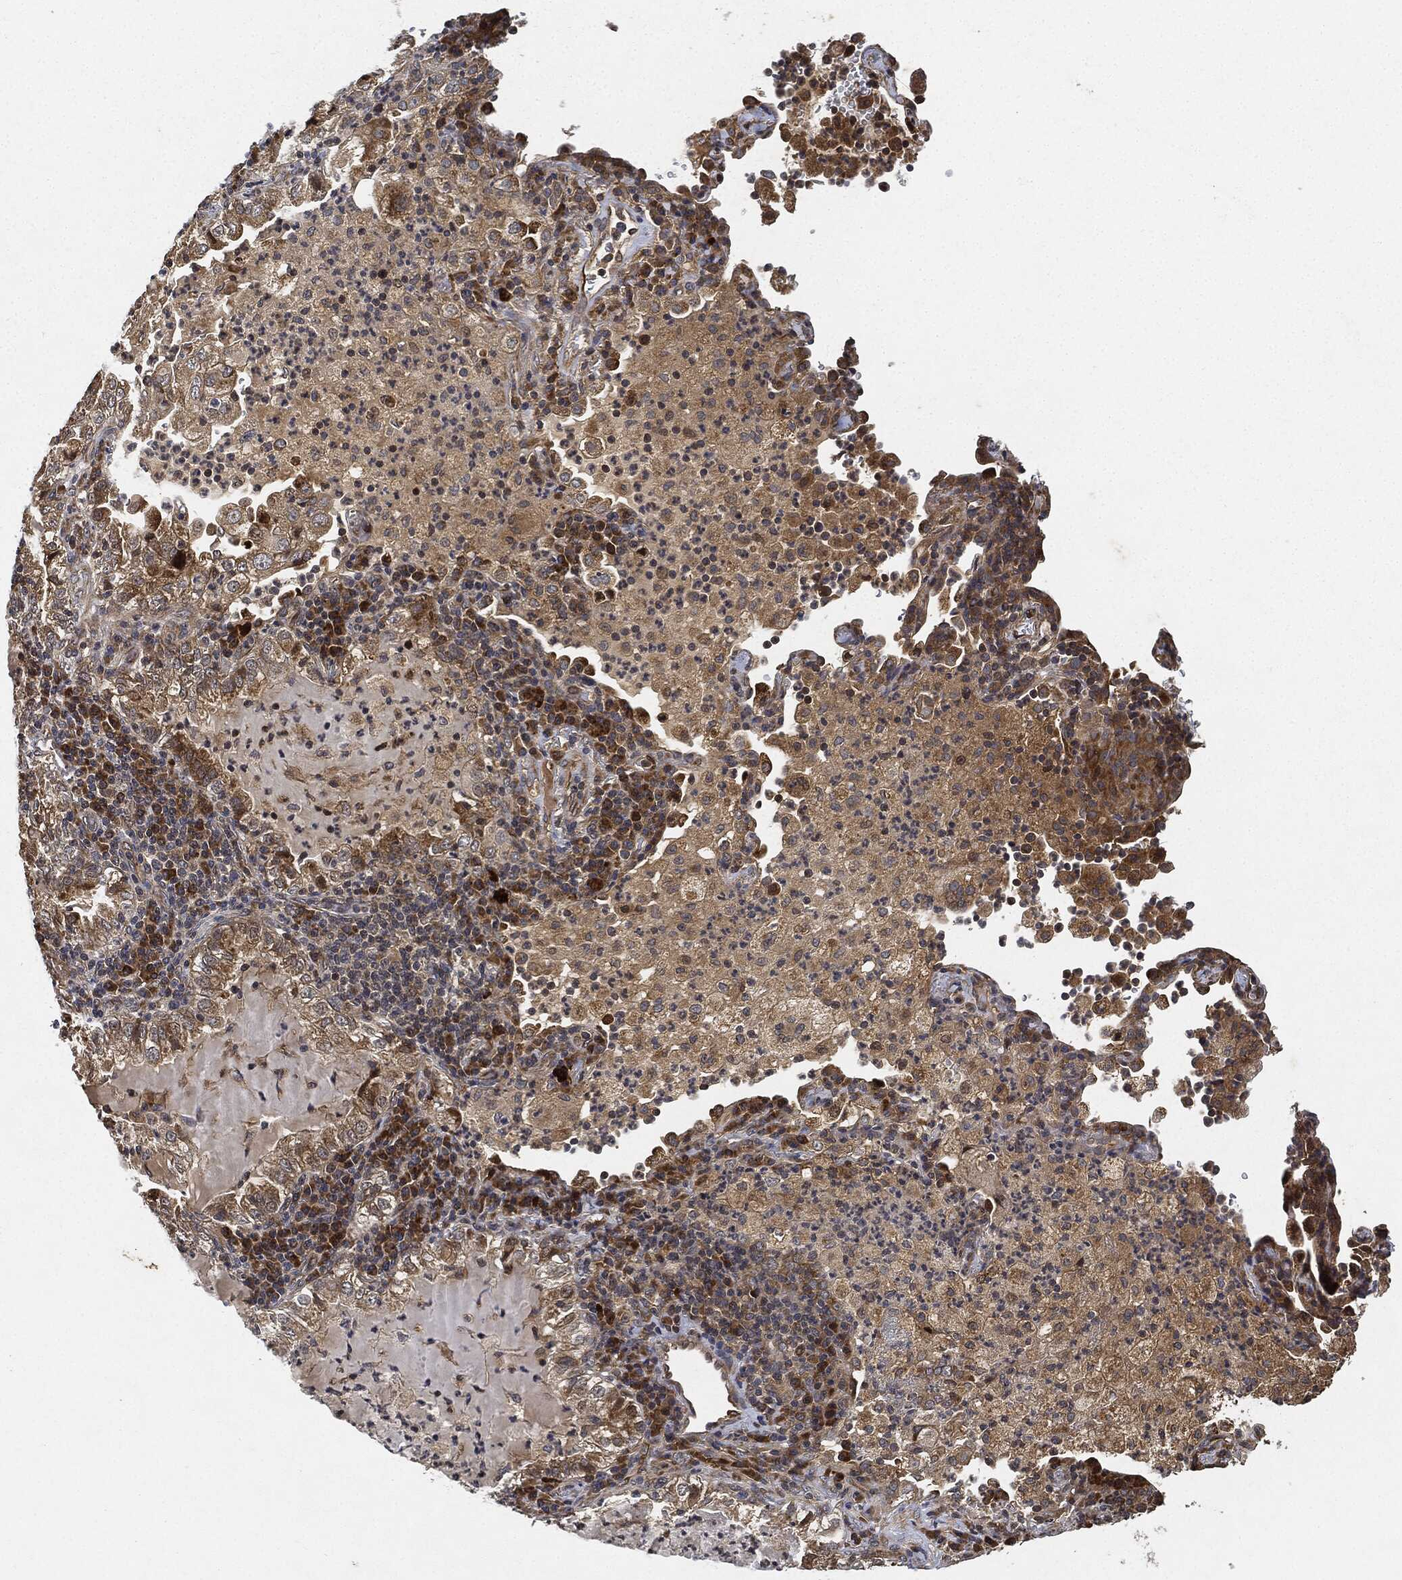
{"staining": {"intensity": "moderate", "quantity": "25%-75%", "location": "cytoplasmic/membranous"}, "tissue": "lung cancer", "cell_type": "Tumor cells", "image_type": "cancer", "snomed": [{"axis": "morphology", "description": "Adenocarcinoma, NOS"}, {"axis": "topography", "description": "Lung"}], "caption": "About 25%-75% of tumor cells in adenocarcinoma (lung) reveal moderate cytoplasmic/membranous protein staining as visualized by brown immunohistochemical staining.", "gene": "MLST8", "patient": {"sex": "female", "age": 73}}